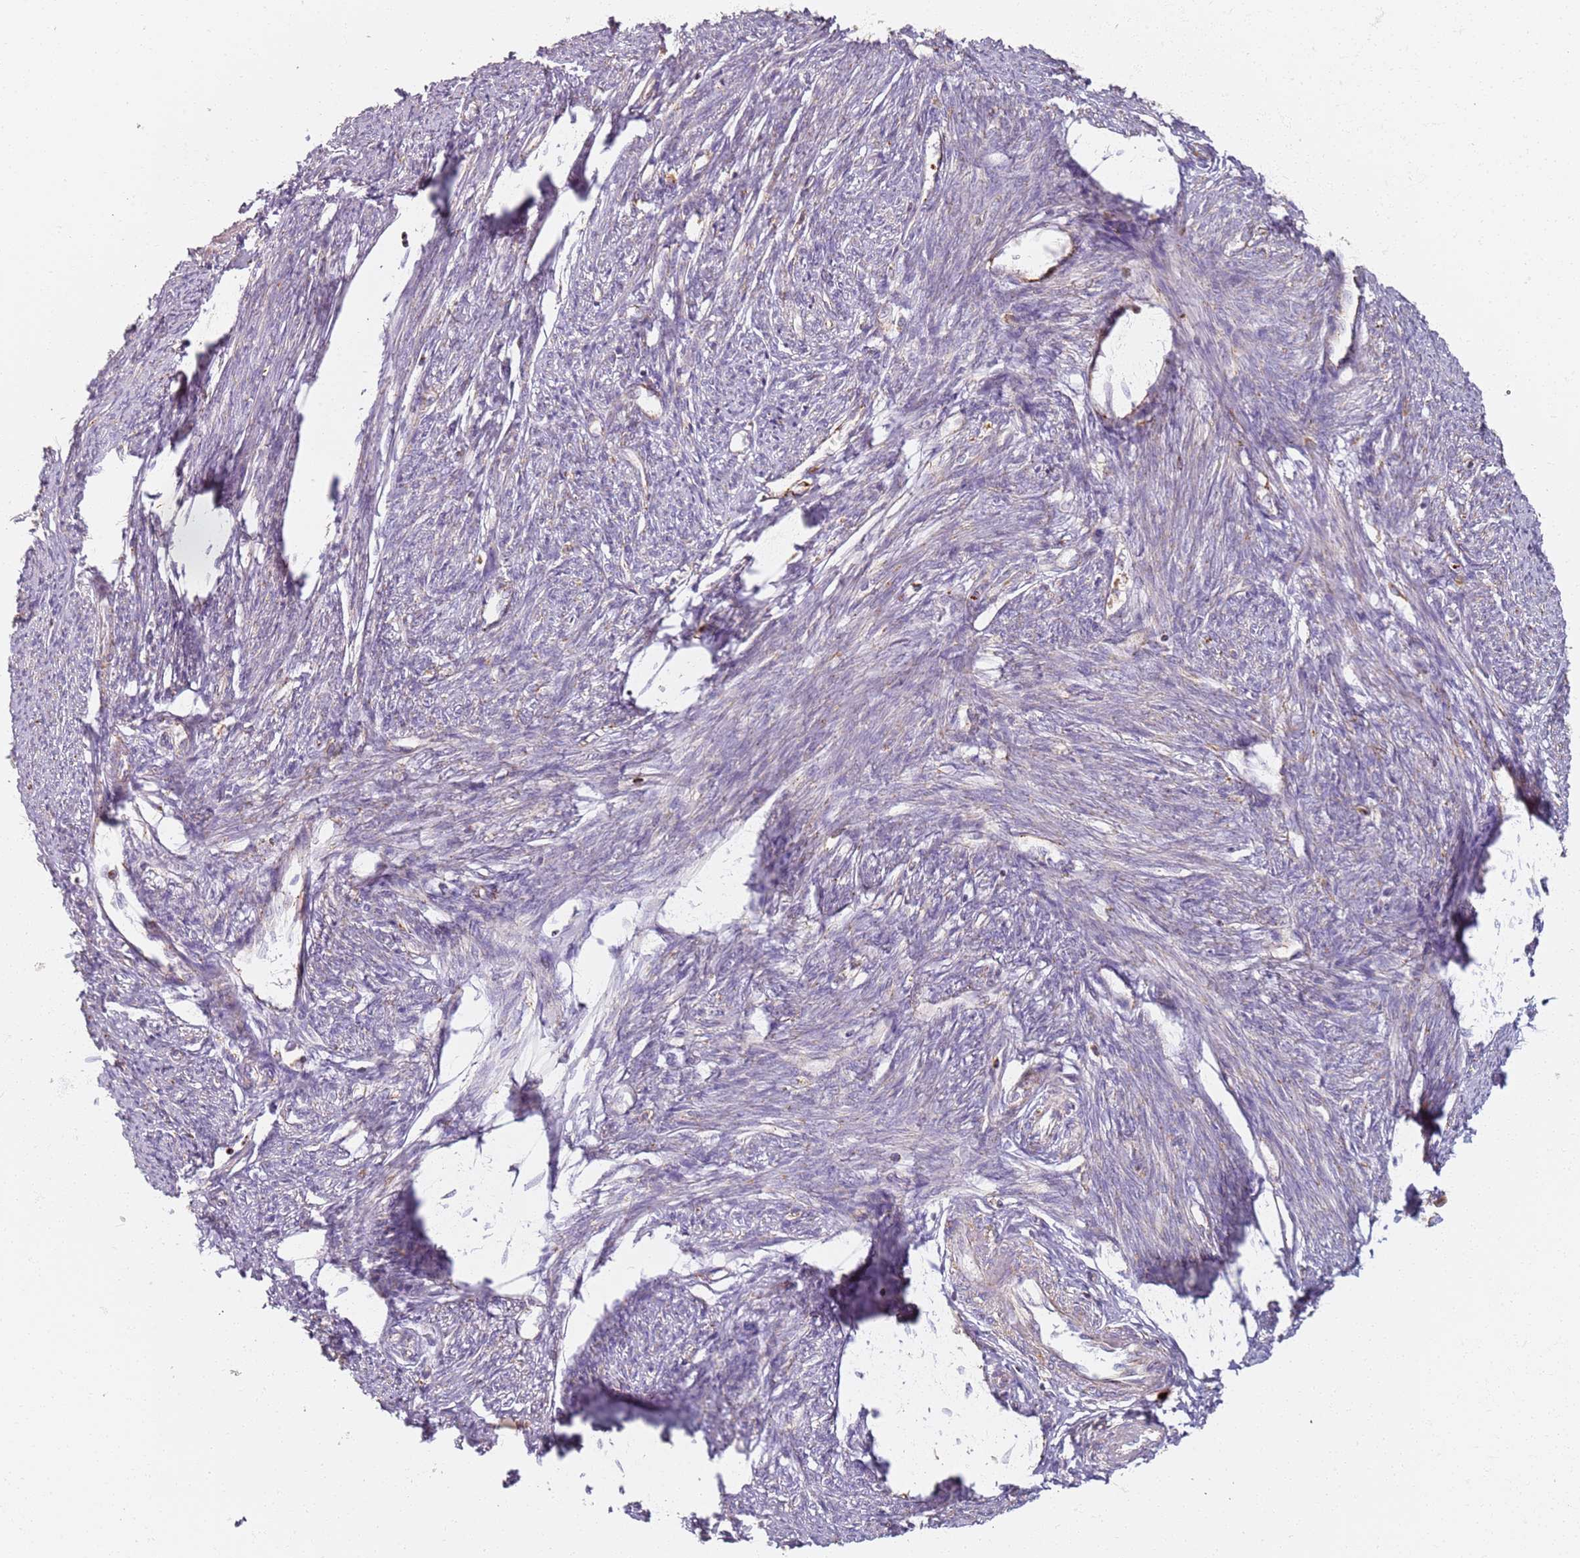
{"staining": {"intensity": "negative", "quantity": "none", "location": "none"}, "tissue": "smooth muscle", "cell_type": "Smooth muscle cells", "image_type": "normal", "snomed": [{"axis": "morphology", "description": "Normal tissue, NOS"}, {"axis": "topography", "description": "Smooth muscle"}, {"axis": "topography", "description": "Uterus"}], "caption": "Normal smooth muscle was stained to show a protein in brown. There is no significant positivity in smooth muscle cells. (DAB (3,3'-diaminobenzidine) immunohistochemistry with hematoxylin counter stain).", "gene": "PROKR2", "patient": {"sex": "female", "age": 59}}